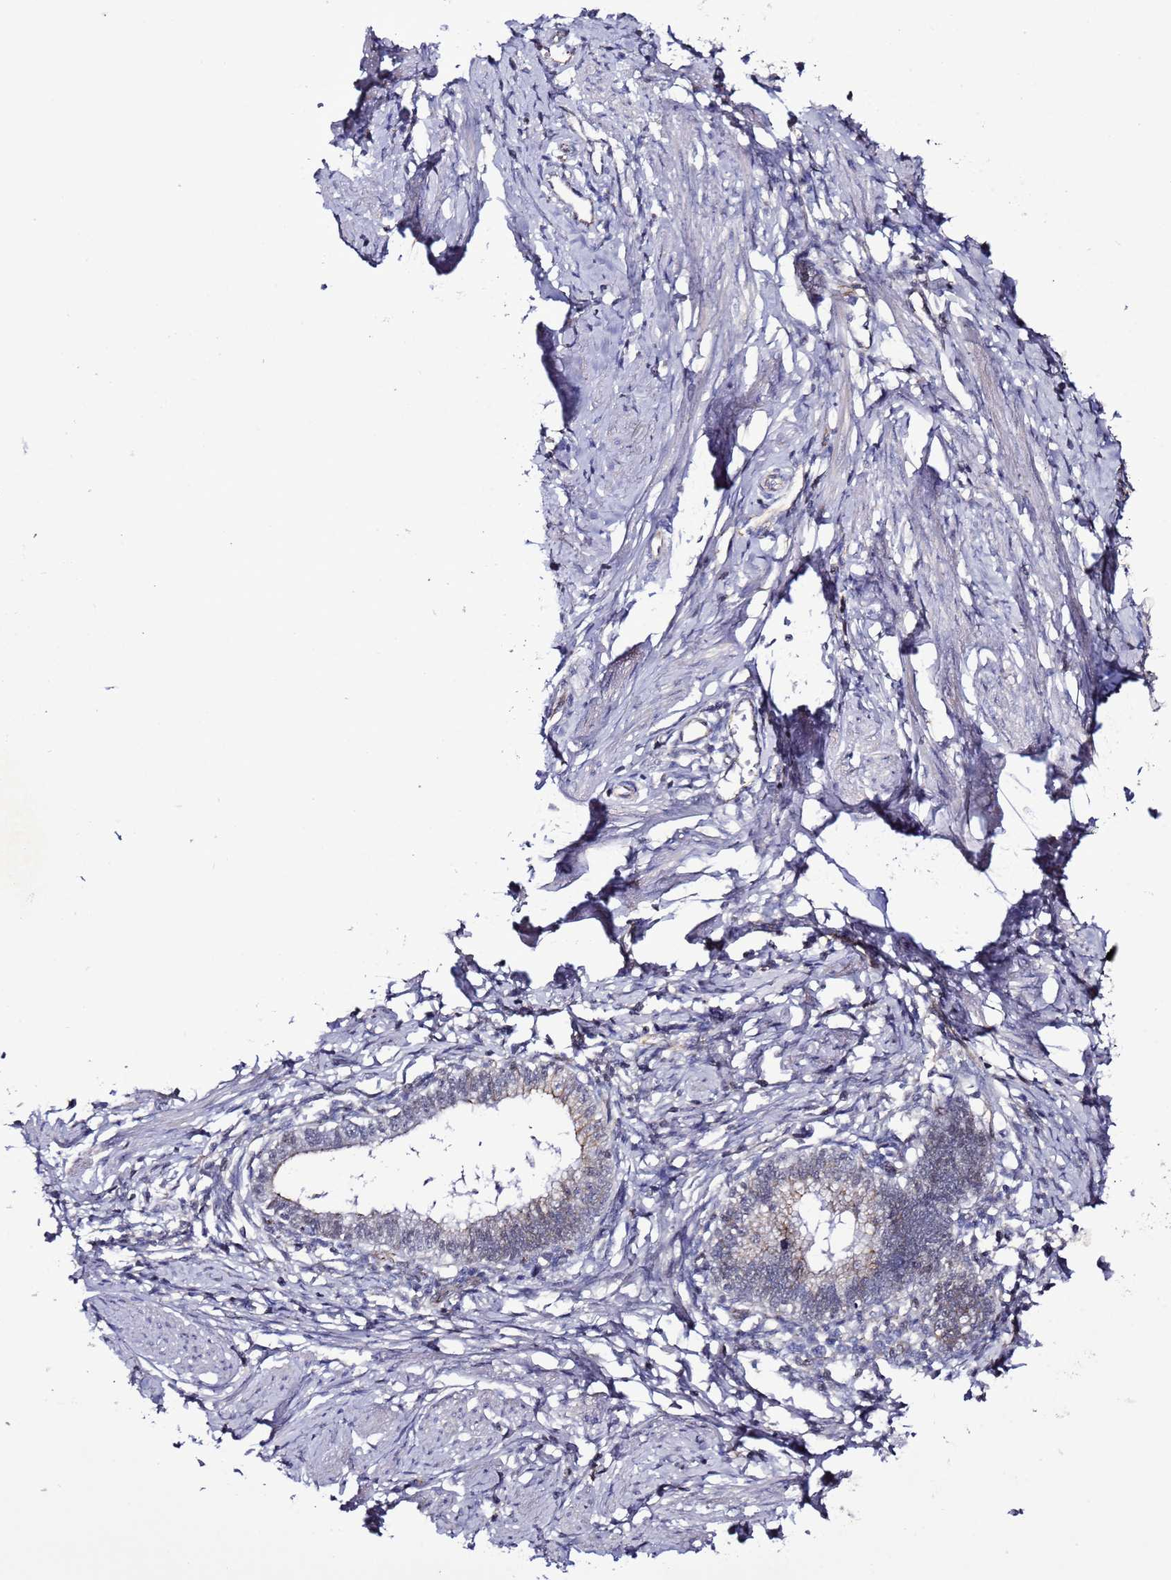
{"staining": {"intensity": "weak", "quantity": "25%-75%", "location": "nuclear"}, "tissue": "cervical cancer", "cell_type": "Tumor cells", "image_type": "cancer", "snomed": [{"axis": "morphology", "description": "Adenocarcinoma, NOS"}, {"axis": "topography", "description": "Cervix"}], "caption": "Immunohistochemistry micrograph of cervical cancer stained for a protein (brown), which reveals low levels of weak nuclear staining in about 25%-75% of tumor cells.", "gene": "TENM3", "patient": {"sex": "female", "age": 36}}